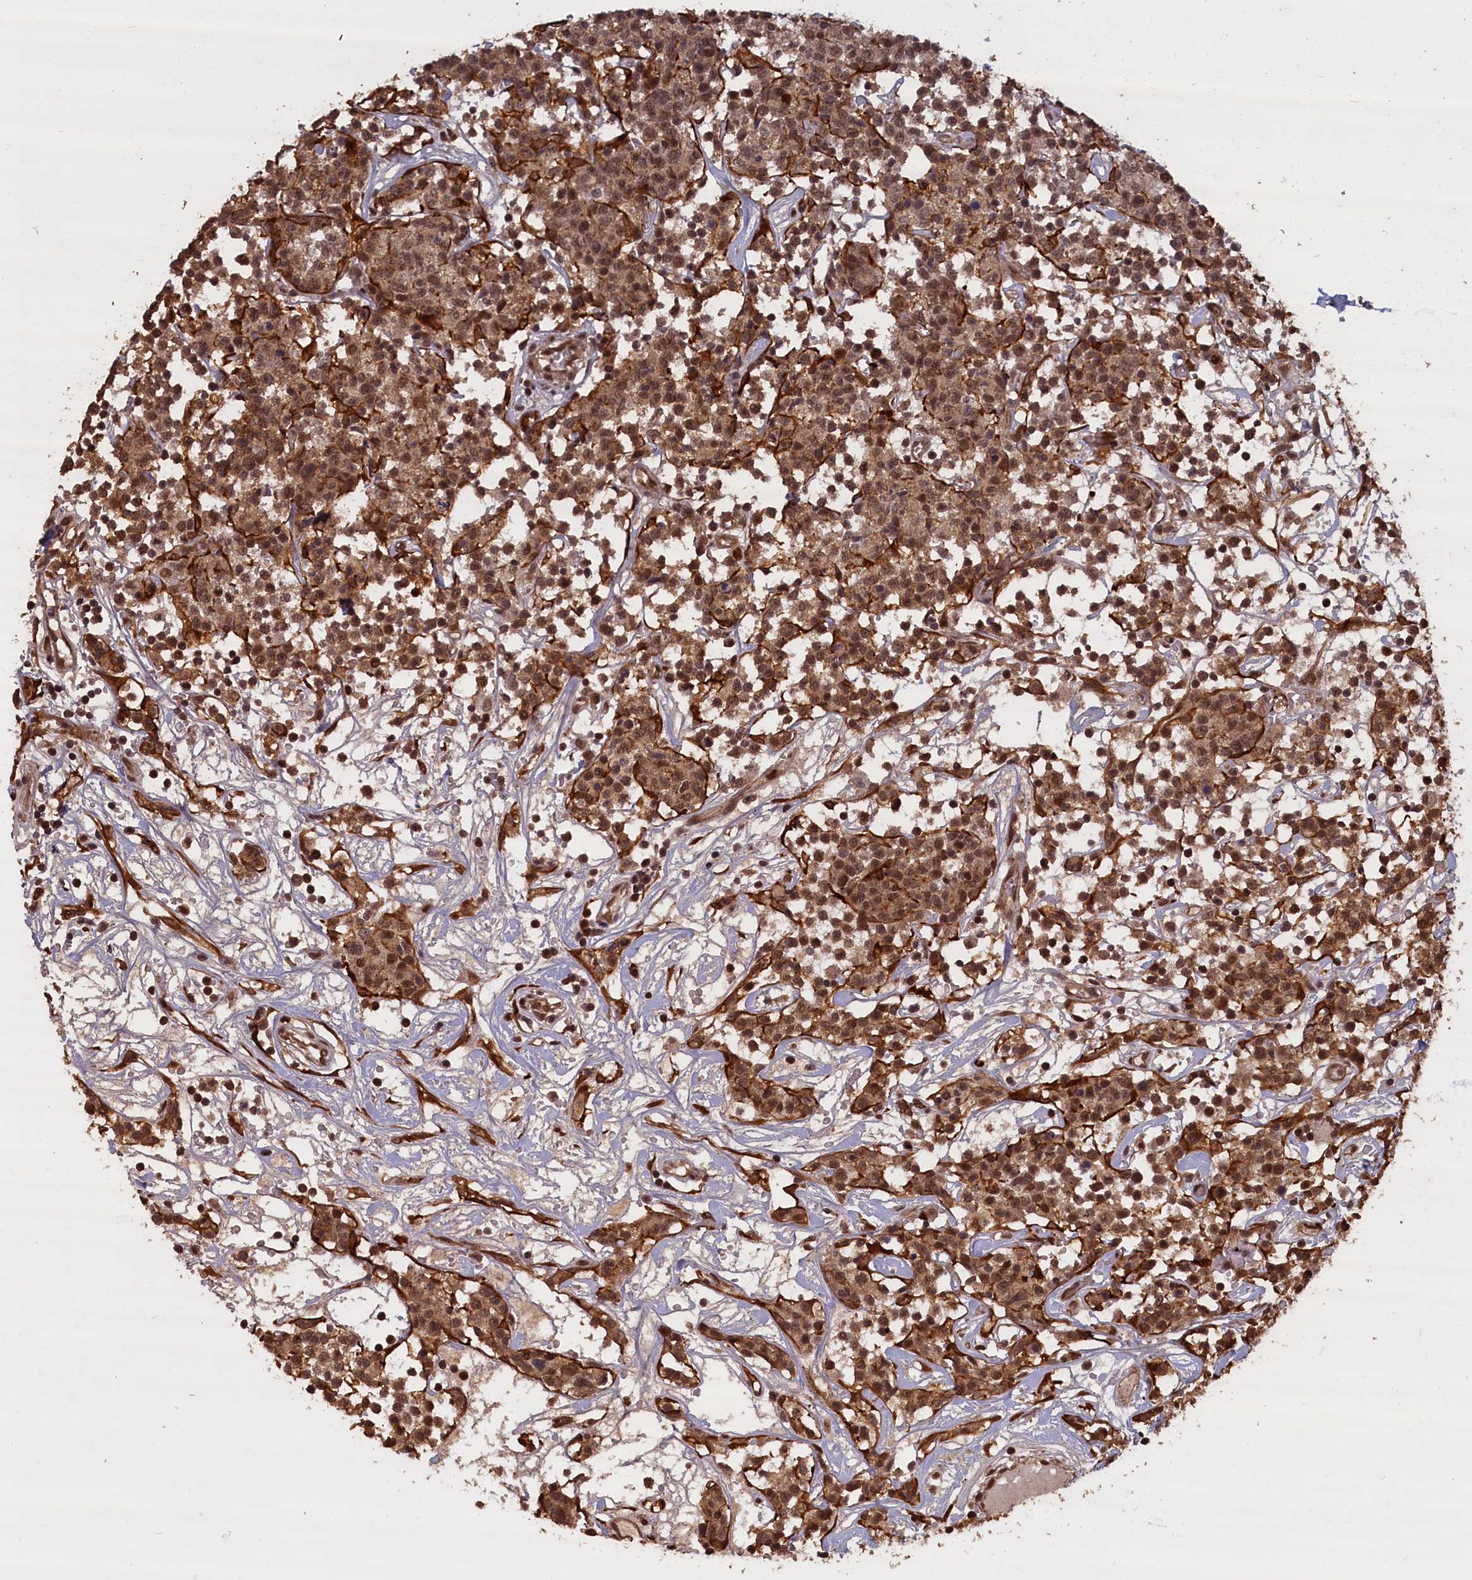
{"staining": {"intensity": "moderate", "quantity": ">75%", "location": "cytoplasmic/membranous,nuclear"}, "tissue": "lymphoma", "cell_type": "Tumor cells", "image_type": "cancer", "snomed": [{"axis": "morphology", "description": "Malignant lymphoma, non-Hodgkin's type, Low grade"}, {"axis": "topography", "description": "Small intestine"}], "caption": "IHC micrograph of human malignant lymphoma, non-Hodgkin's type (low-grade) stained for a protein (brown), which displays medium levels of moderate cytoplasmic/membranous and nuclear positivity in about >75% of tumor cells.", "gene": "HIF3A", "patient": {"sex": "female", "age": 59}}